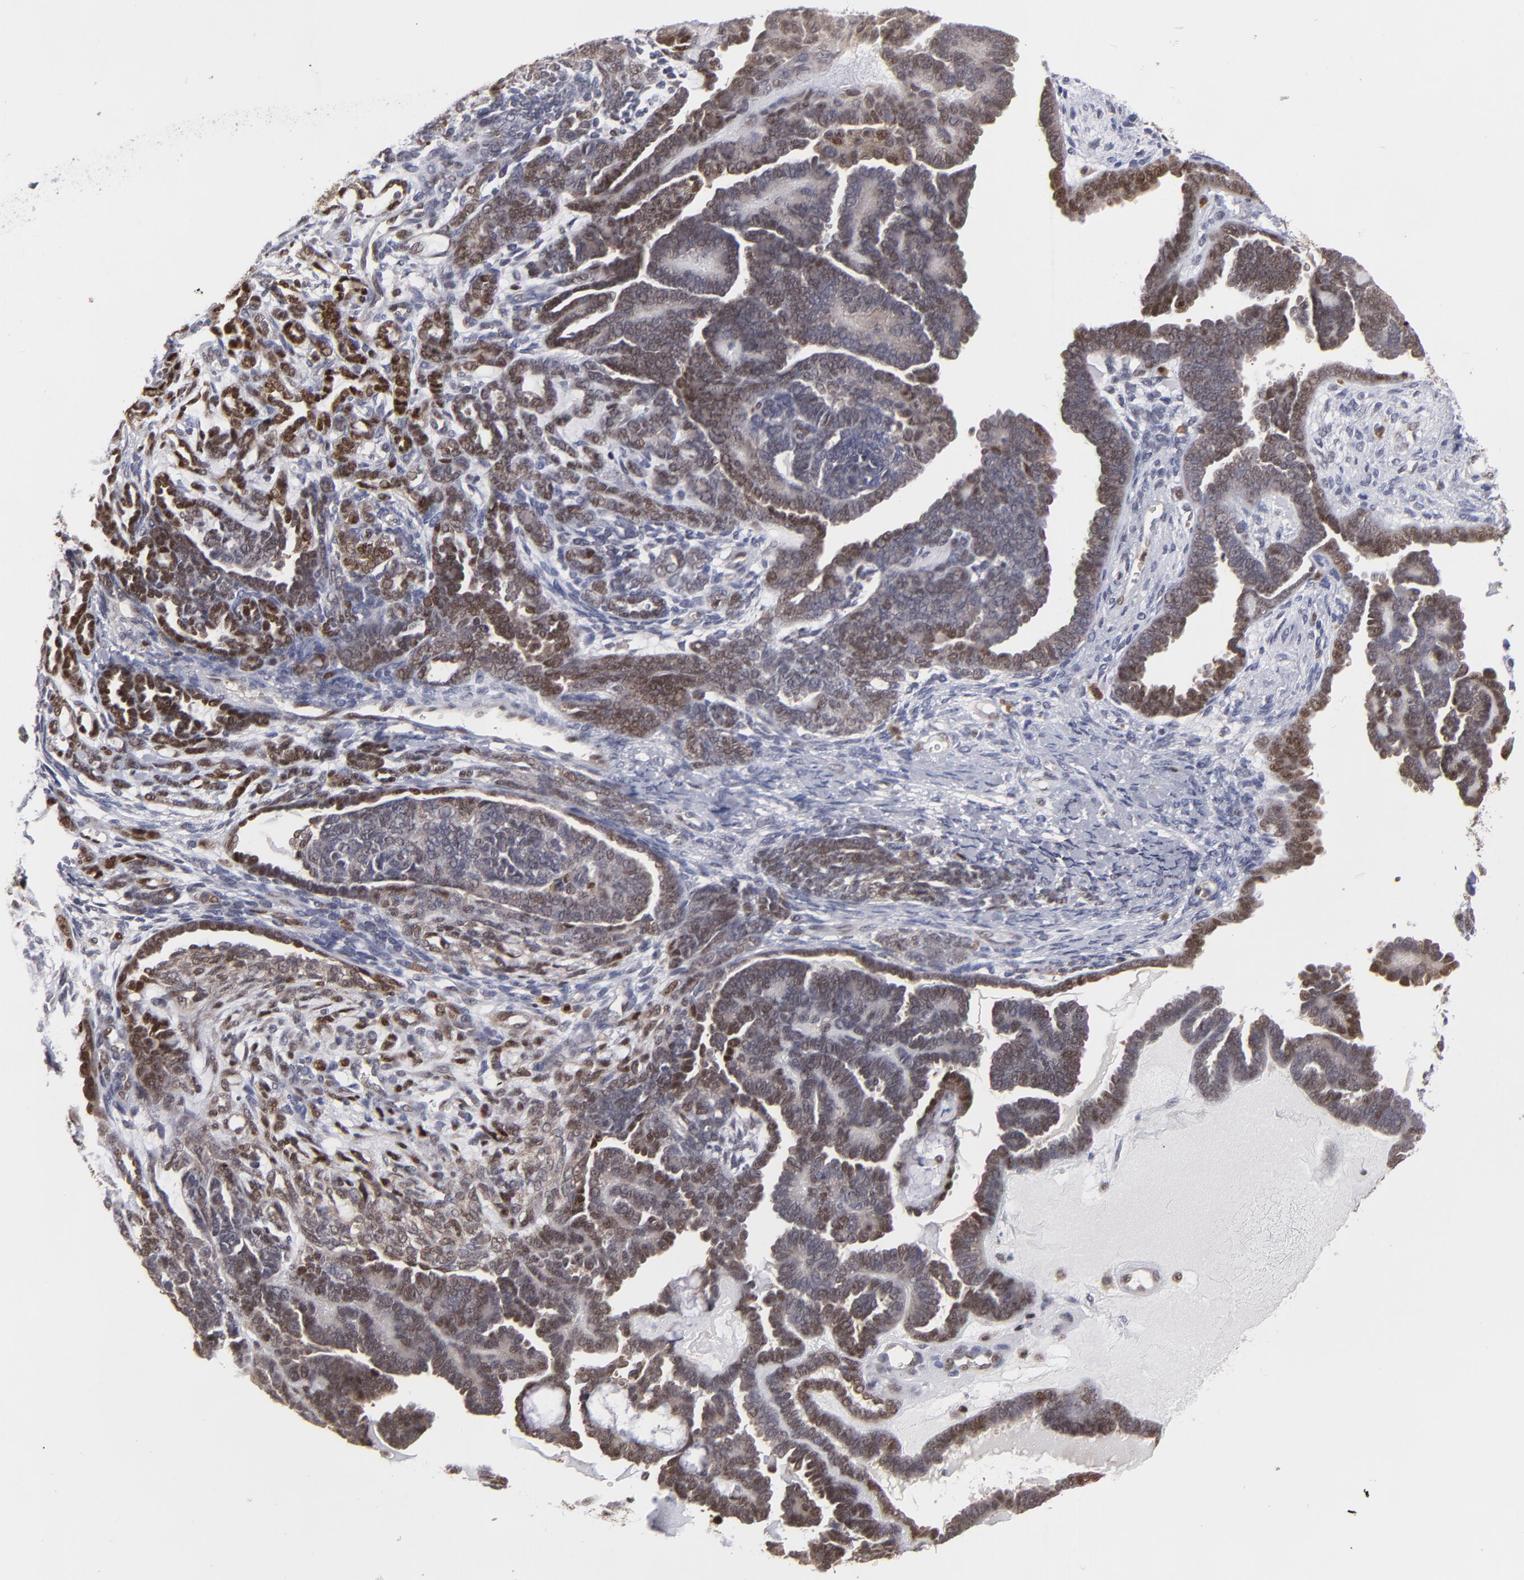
{"staining": {"intensity": "moderate", "quantity": "25%-75%", "location": "cytoplasmic/membranous,nuclear"}, "tissue": "endometrial cancer", "cell_type": "Tumor cells", "image_type": "cancer", "snomed": [{"axis": "morphology", "description": "Neoplasm, malignant, NOS"}, {"axis": "topography", "description": "Endometrium"}], "caption": "Malignant neoplasm (endometrial) stained with a protein marker shows moderate staining in tumor cells.", "gene": "GSR", "patient": {"sex": "female", "age": 74}}